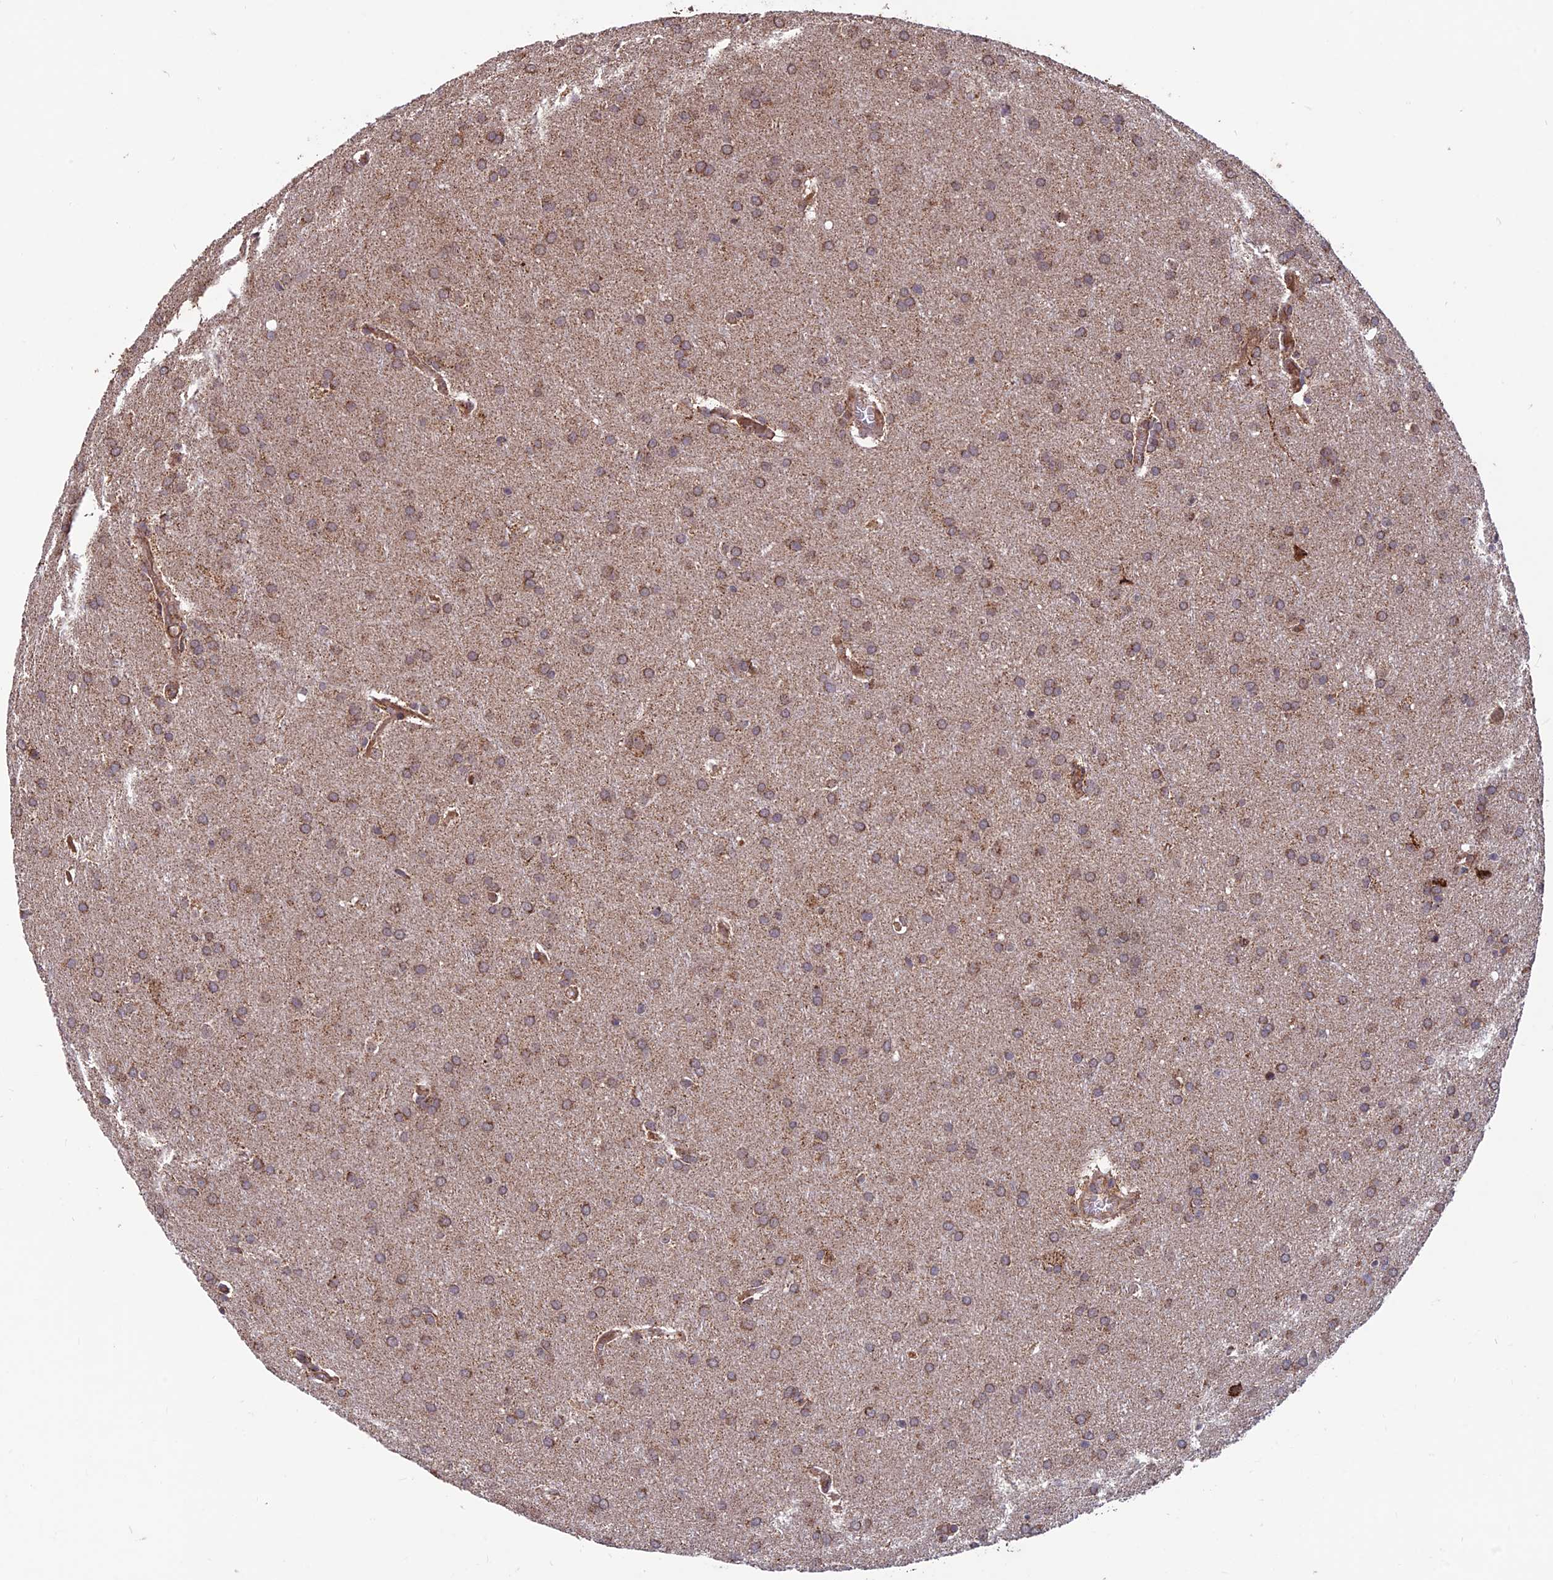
{"staining": {"intensity": "moderate", "quantity": ">75%", "location": "cytoplasmic/membranous"}, "tissue": "glioma", "cell_type": "Tumor cells", "image_type": "cancer", "snomed": [{"axis": "morphology", "description": "Glioma, malignant, Low grade"}, {"axis": "topography", "description": "Brain"}], "caption": "Protein staining shows moderate cytoplasmic/membranous expression in about >75% of tumor cells in glioma.", "gene": "CCDC15", "patient": {"sex": "female", "age": 32}}